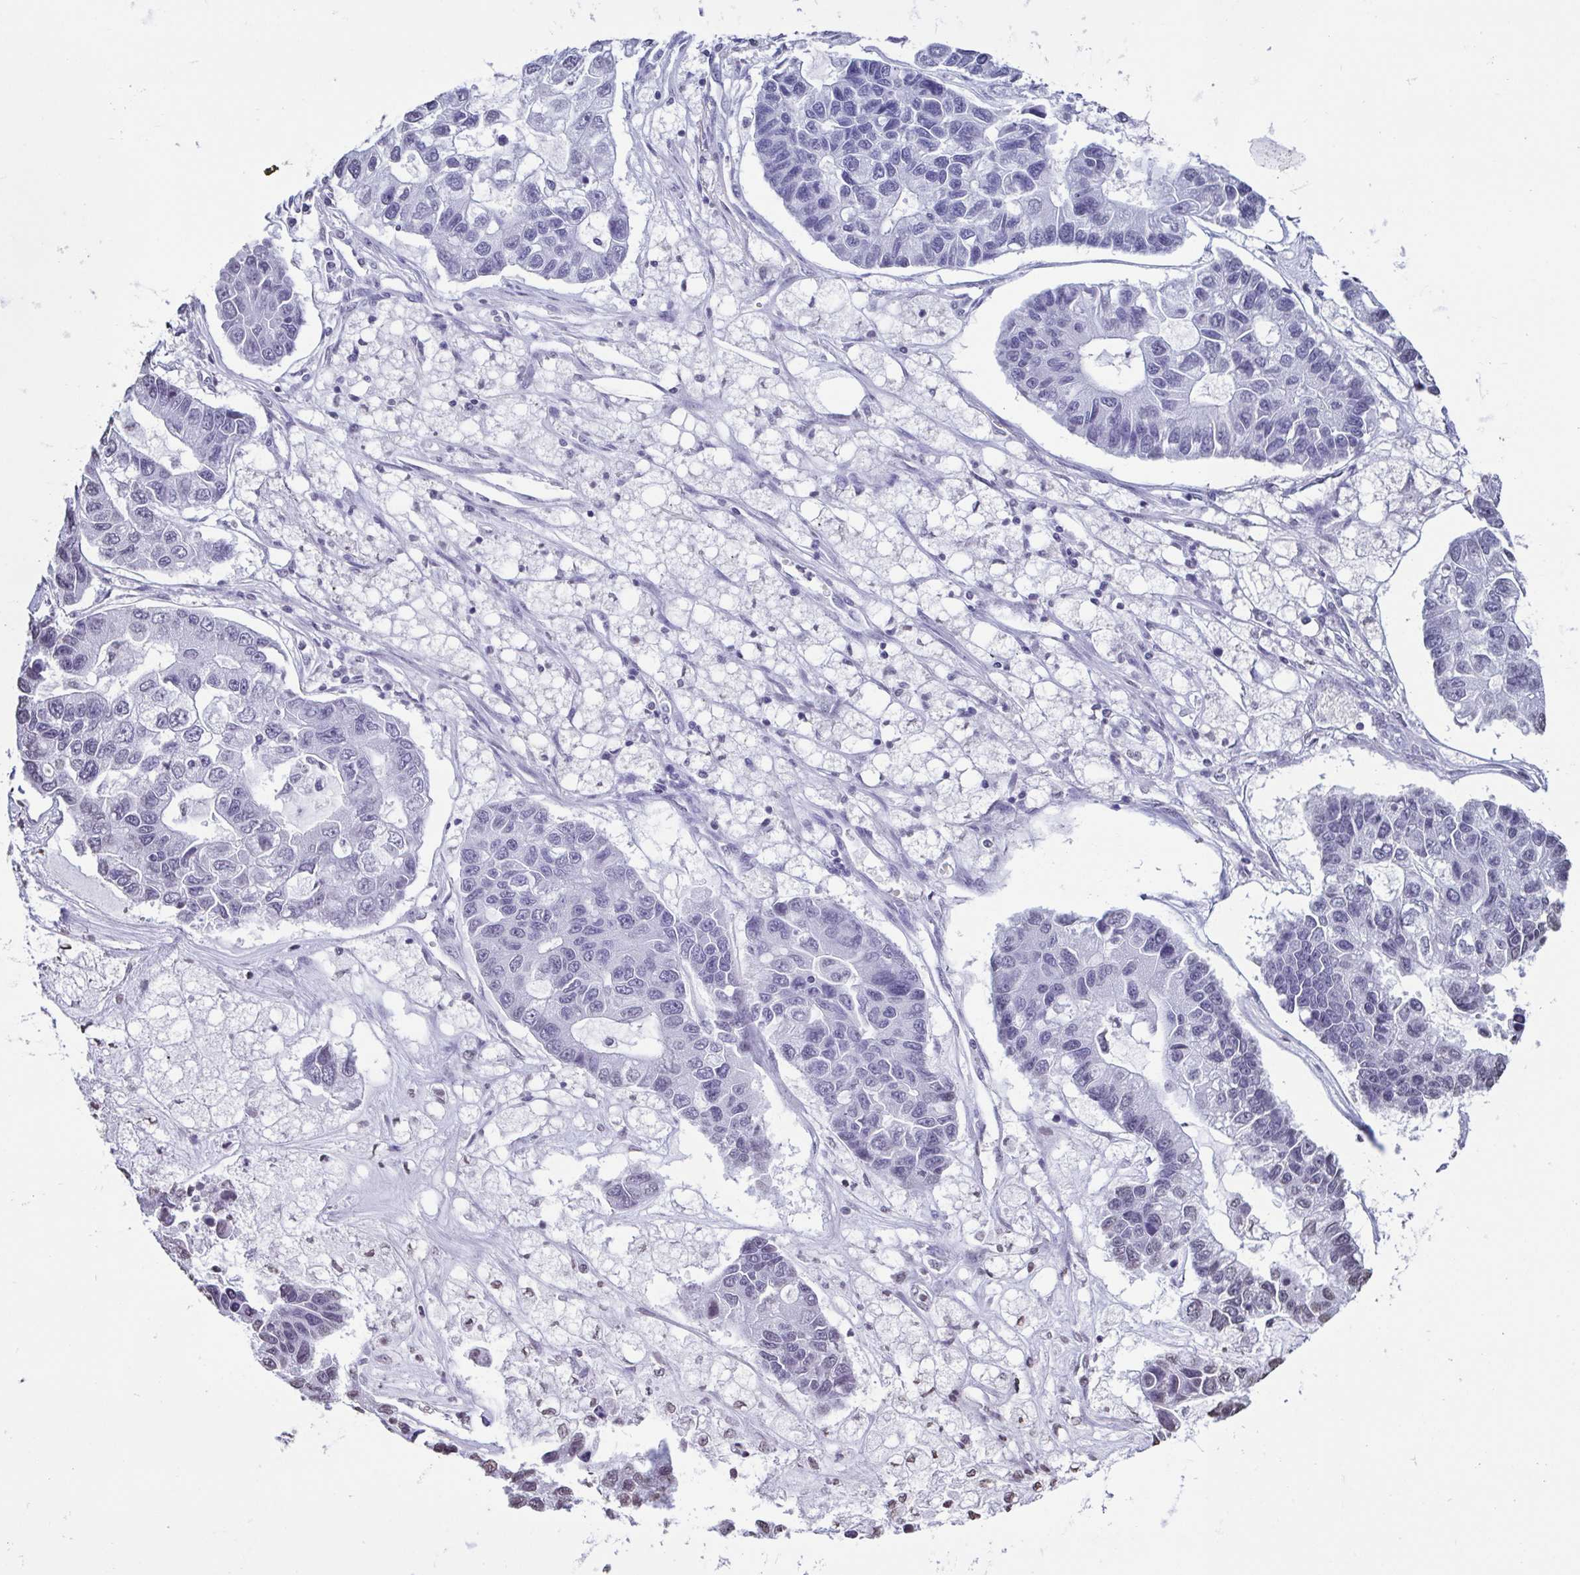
{"staining": {"intensity": "negative", "quantity": "none", "location": "none"}, "tissue": "lung cancer", "cell_type": "Tumor cells", "image_type": "cancer", "snomed": [{"axis": "morphology", "description": "Adenocarcinoma, NOS"}, {"axis": "topography", "description": "Bronchus"}, {"axis": "topography", "description": "Lung"}], "caption": "Image shows no significant protein positivity in tumor cells of lung cancer (adenocarcinoma).", "gene": "VCY1B", "patient": {"sex": "female", "age": 51}}